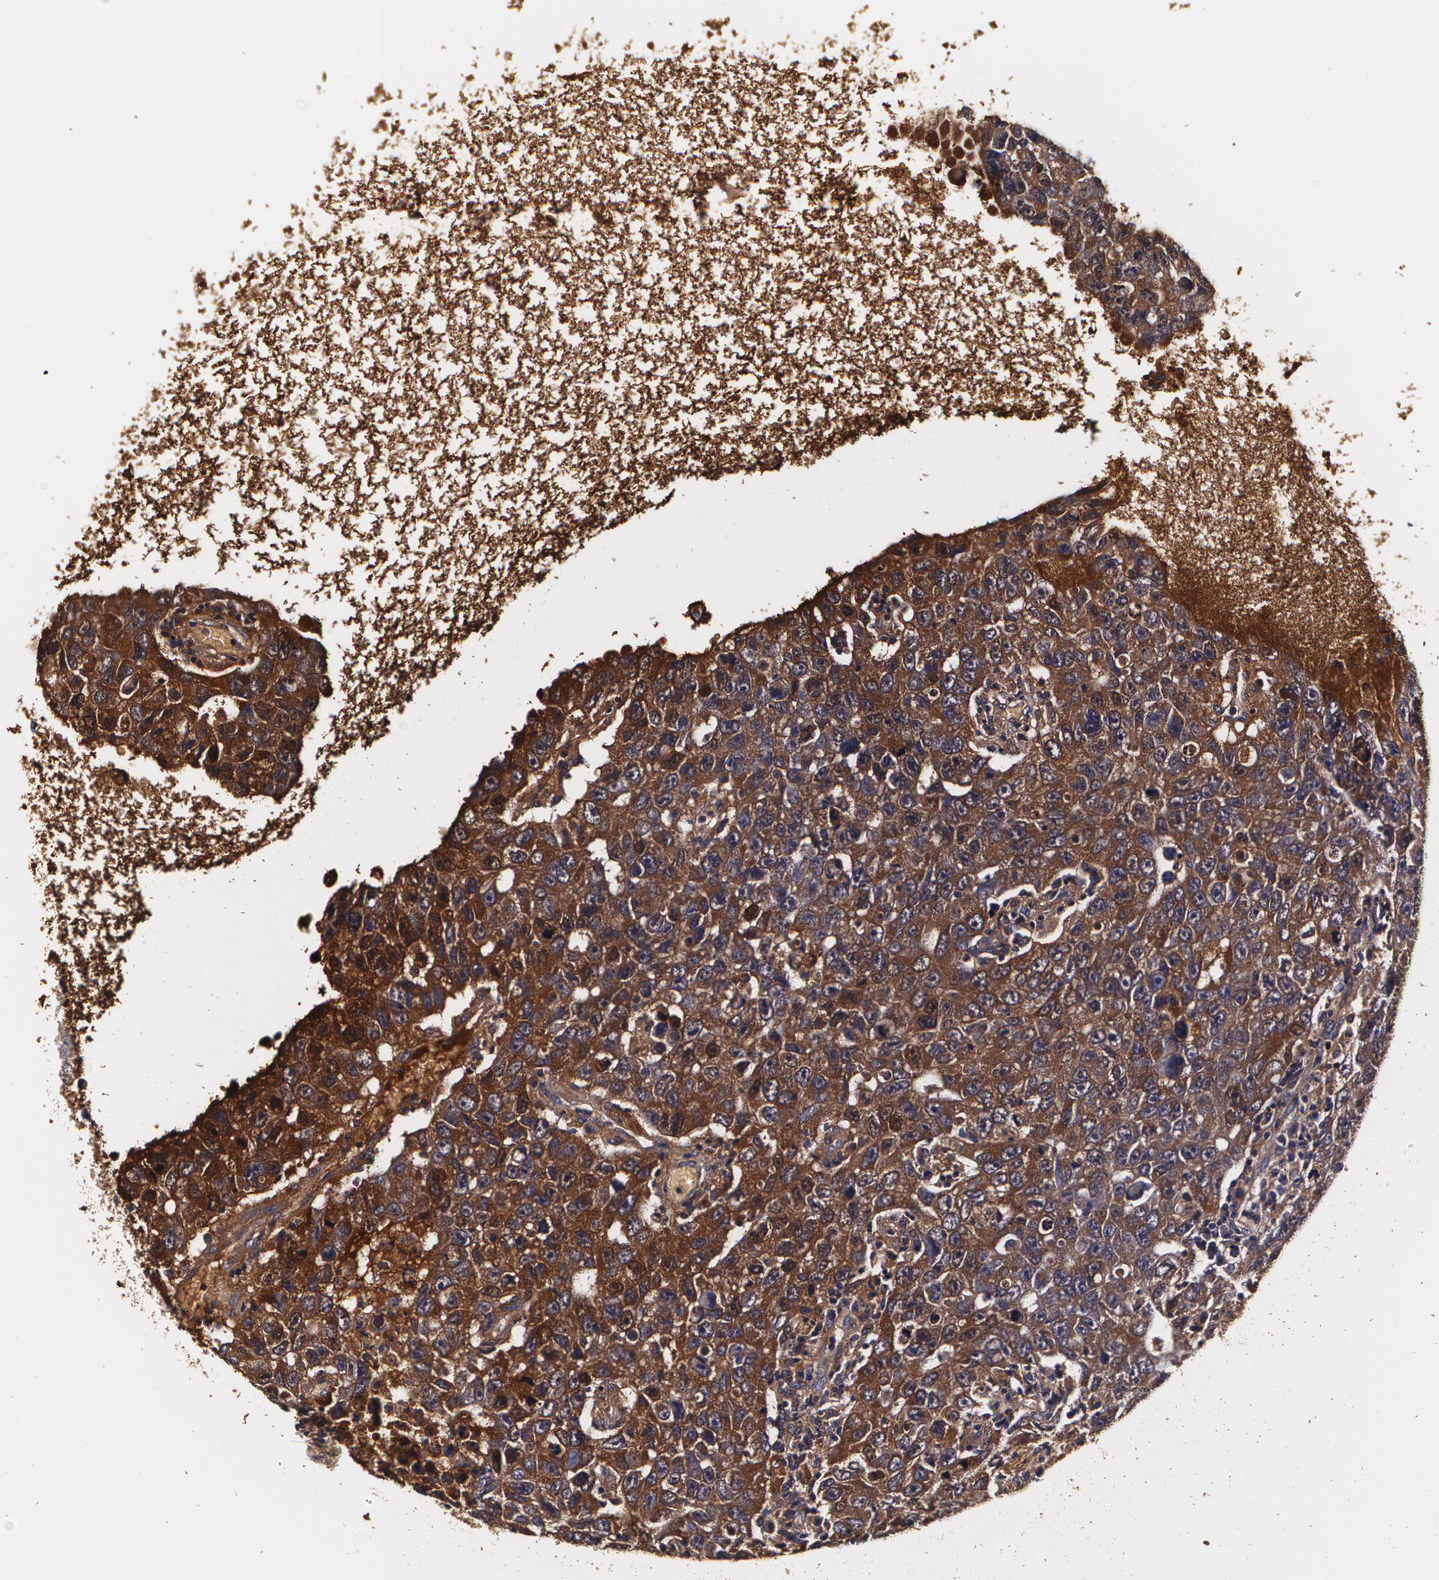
{"staining": {"intensity": "moderate", "quantity": ">75%", "location": "cytoplasmic/membranous"}, "tissue": "testis cancer", "cell_type": "Tumor cells", "image_type": "cancer", "snomed": [{"axis": "morphology", "description": "Carcinoma, Embryonal, NOS"}, {"axis": "topography", "description": "Testis"}], "caption": "Testis cancer was stained to show a protein in brown. There is medium levels of moderate cytoplasmic/membranous expression in approximately >75% of tumor cells.", "gene": "TTR", "patient": {"sex": "male", "age": 26}}